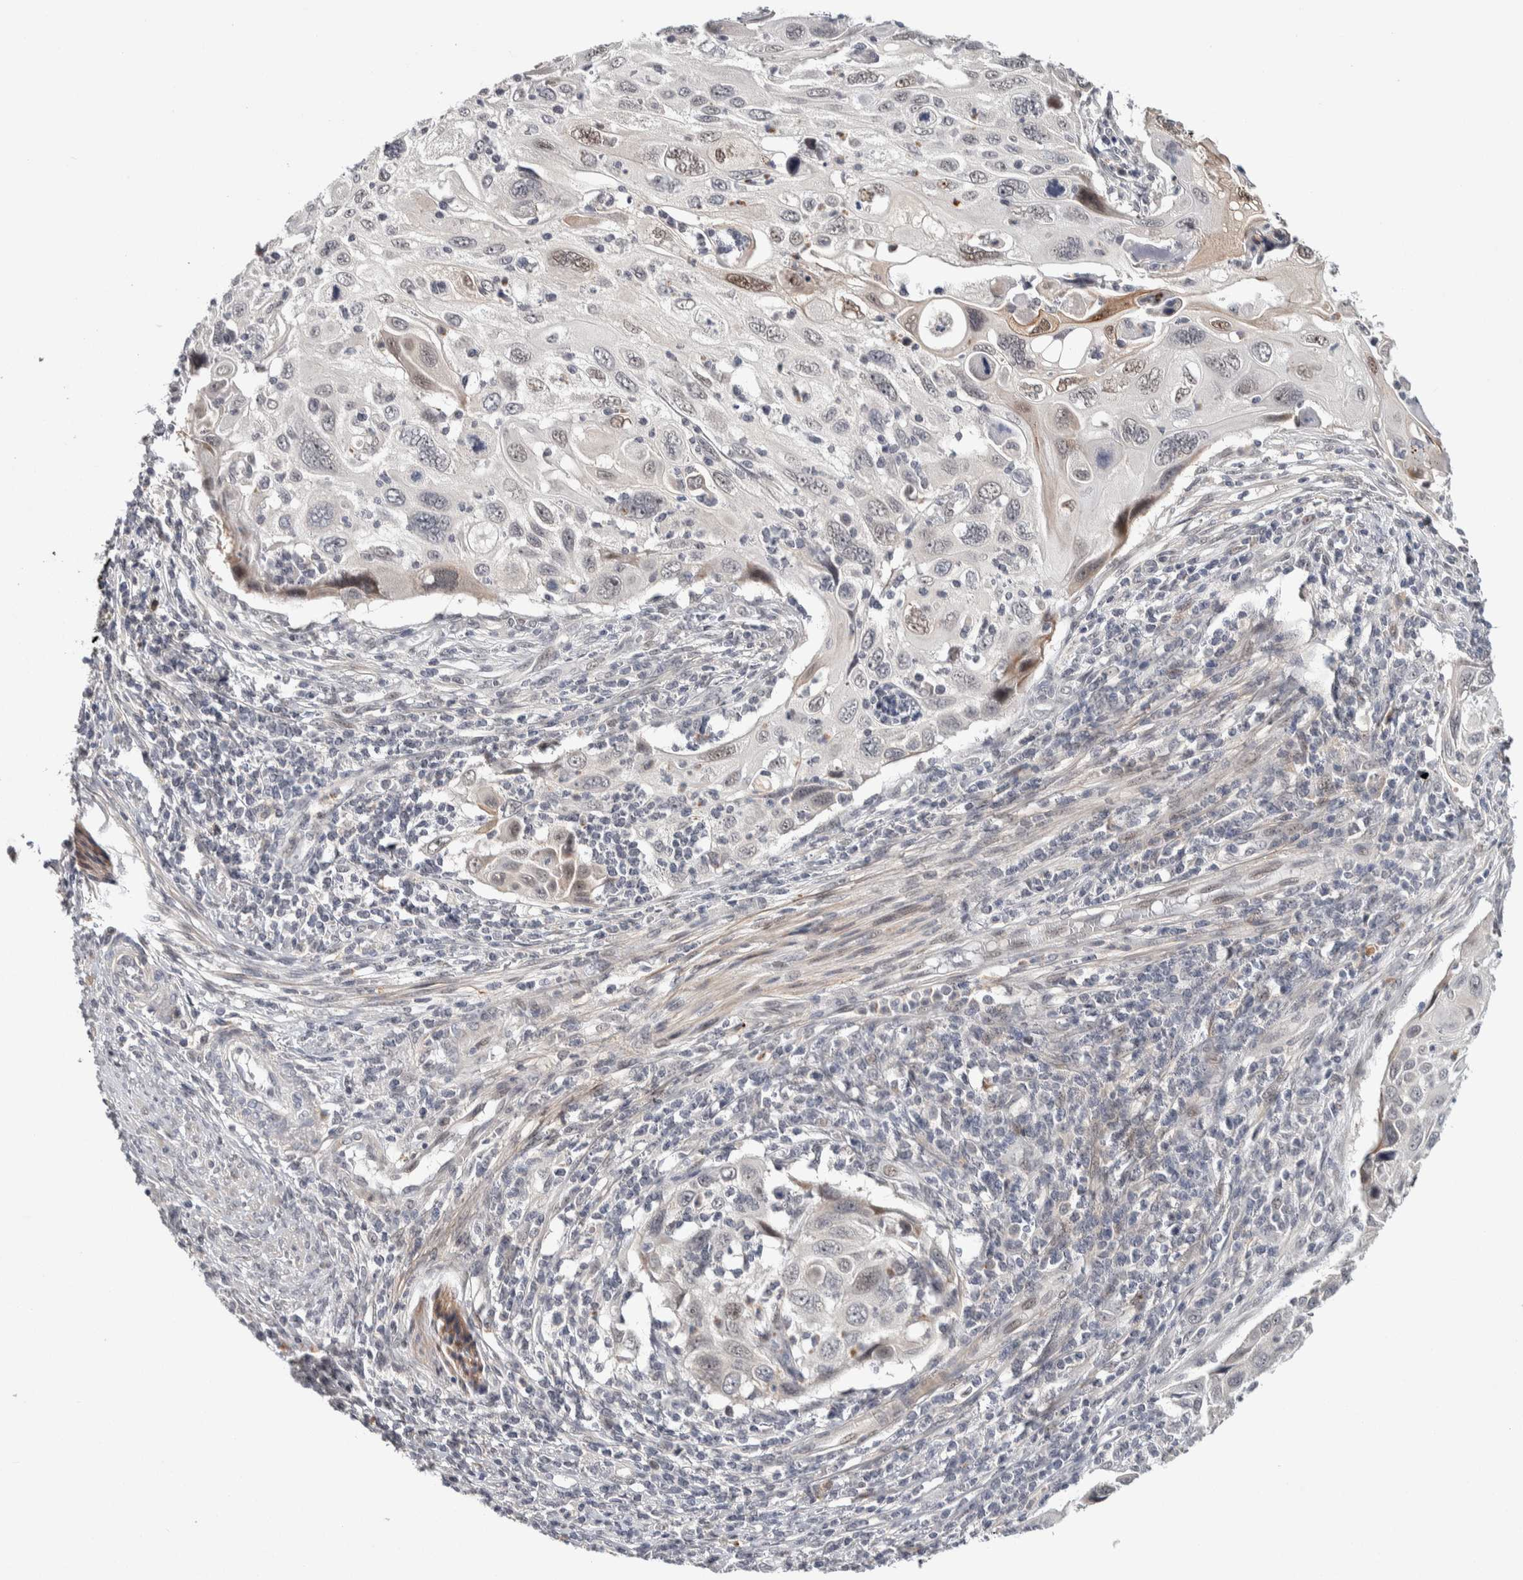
{"staining": {"intensity": "moderate", "quantity": "25%-75%", "location": "nuclear"}, "tissue": "cervical cancer", "cell_type": "Tumor cells", "image_type": "cancer", "snomed": [{"axis": "morphology", "description": "Squamous cell carcinoma, NOS"}, {"axis": "topography", "description": "Cervix"}], "caption": "The image demonstrates staining of cervical squamous cell carcinoma, revealing moderate nuclear protein staining (brown color) within tumor cells.", "gene": "ASPN", "patient": {"sex": "female", "age": 70}}